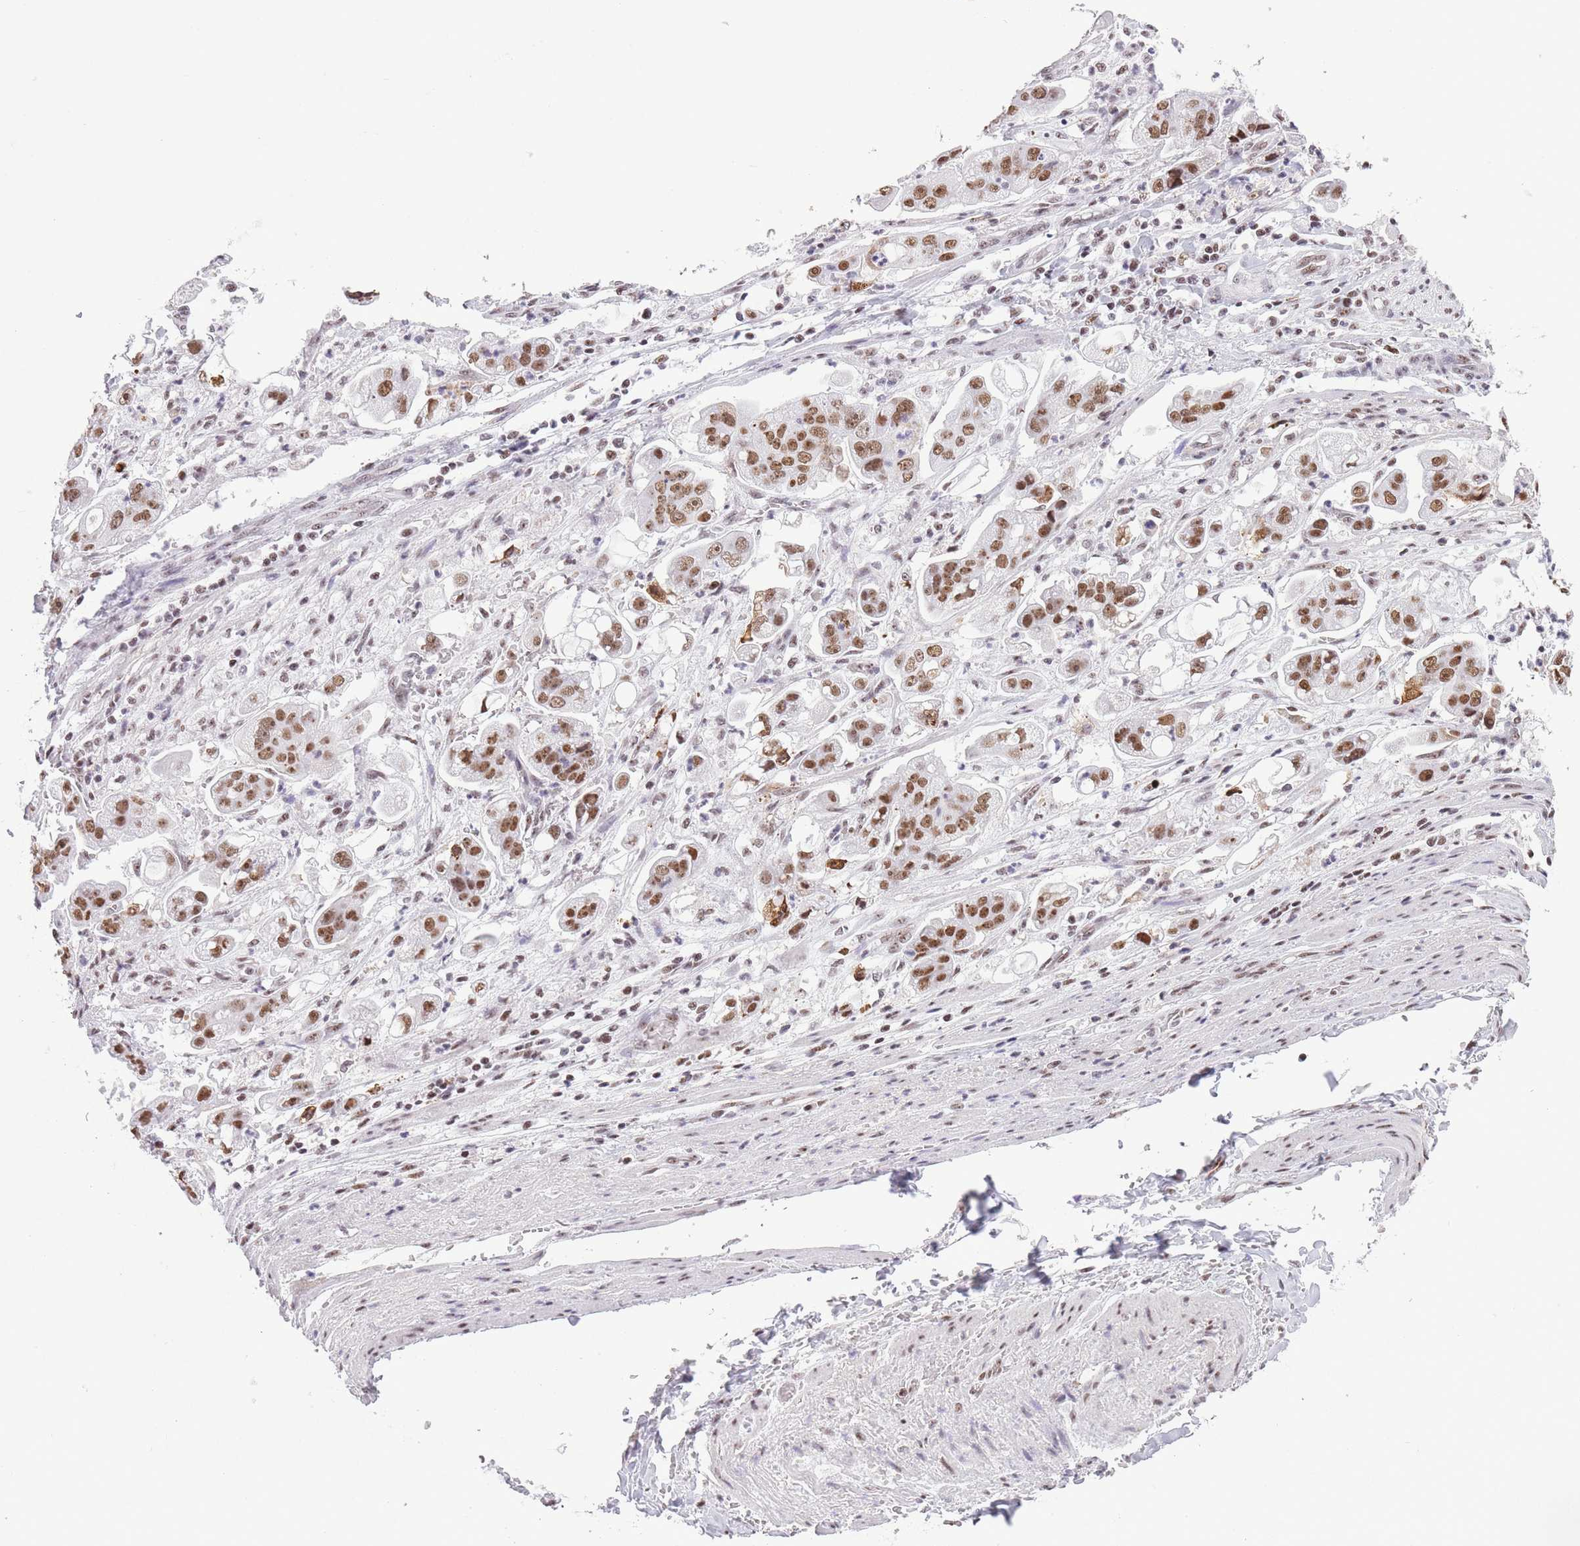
{"staining": {"intensity": "moderate", "quantity": ">75%", "location": "nuclear"}, "tissue": "stomach cancer", "cell_type": "Tumor cells", "image_type": "cancer", "snomed": [{"axis": "morphology", "description": "Adenocarcinoma, NOS"}, {"axis": "topography", "description": "Stomach"}], "caption": "Moderate nuclear expression for a protein is seen in about >75% of tumor cells of stomach cancer using immunohistochemistry.", "gene": "EVC2", "patient": {"sex": "male", "age": 62}}